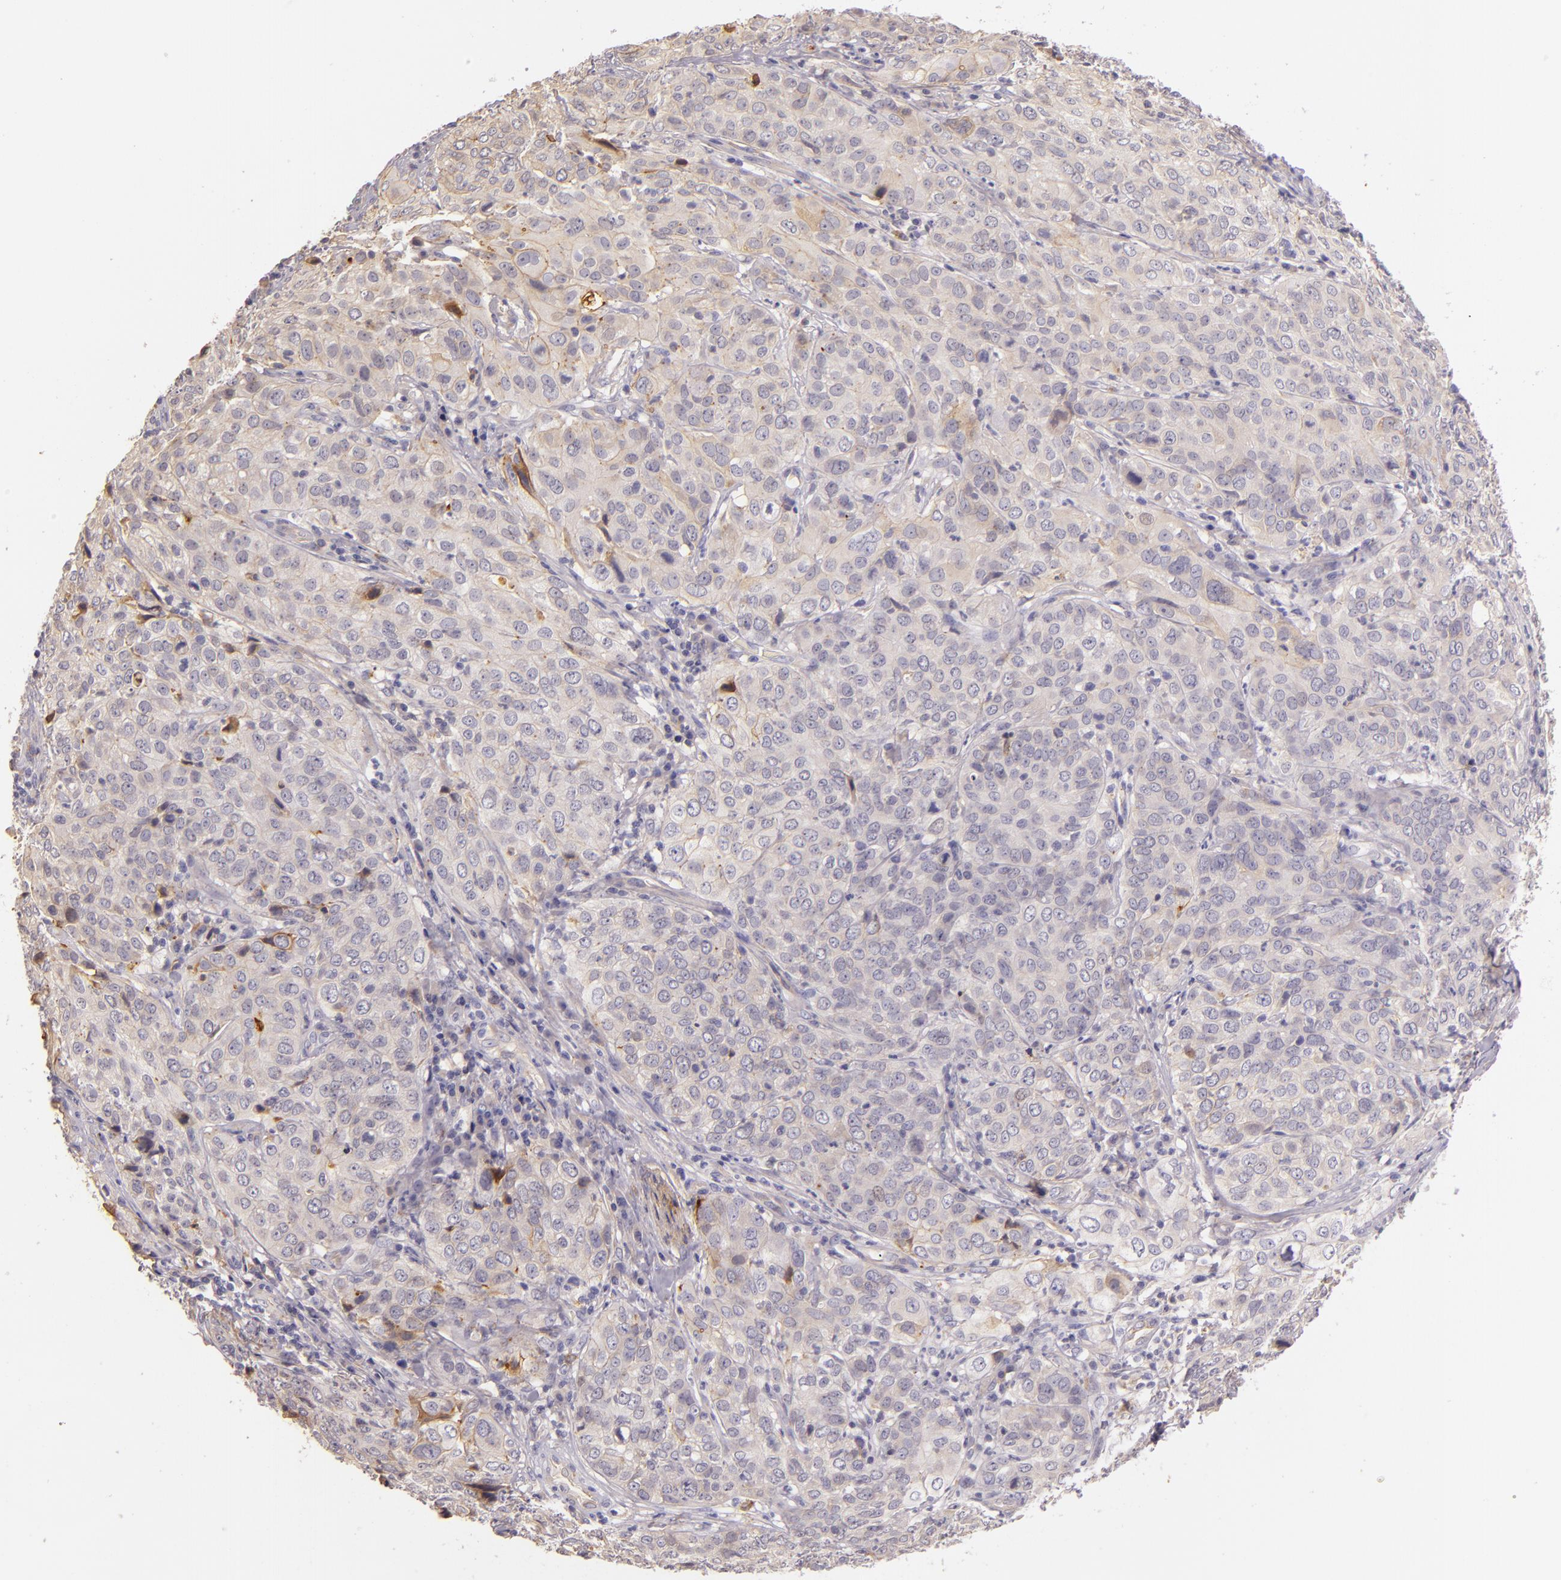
{"staining": {"intensity": "weak", "quantity": ">75%", "location": "cytoplasmic/membranous"}, "tissue": "cervical cancer", "cell_type": "Tumor cells", "image_type": "cancer", "snomed": [{"axis": "morphology", "description": "Squamous cell carcinoma, NOS"}, {"axis": "topography", "description": "Cervix"}], "caption": "A brown stain highlights weak cytoplasmic/membranous staining of a protein in cervical cancer tumor cells.", "gene": "CTSF", "patient": {"sex": "female", "age": 38}}